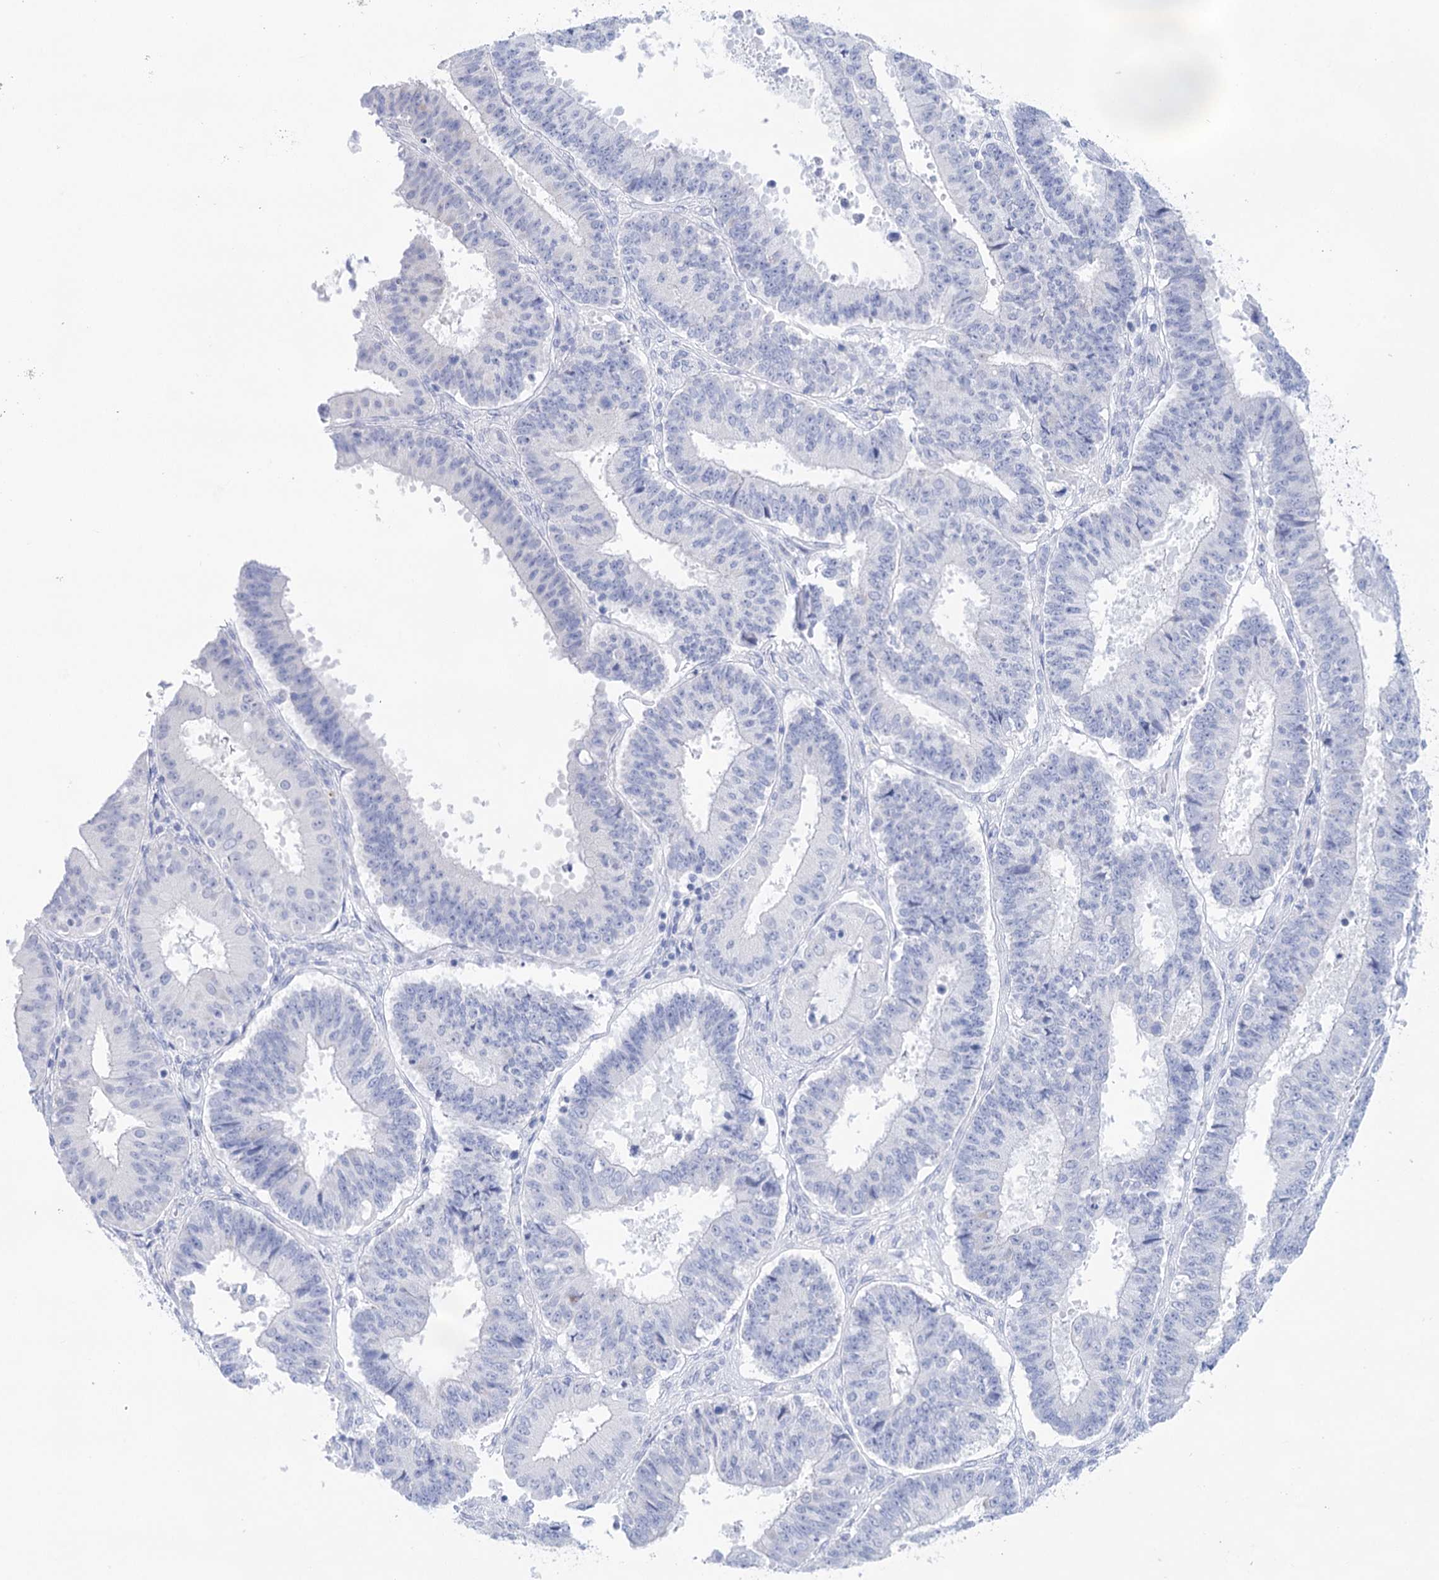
{"staining": {"intensity": "negative", "quantity": "none", "location": "none"}, "tissue": "ovarian cancer", "cell_type": "Tumor cells", "image_type": "cancer", "snomed": [{"axis": "morphology", "description": "Carcinoma, endometroid"}, {"axis": "topography", "description": "Appendix"}, {"axis": "topography", "description": "Ovary"}], "caption": "This is an IHC photomicrograph of ovarian cancer (endometroid carcinoma). There is no positivity in tumor cells.", "gene": "LALBA", "patient": {"sex": "female", "age": 42}}